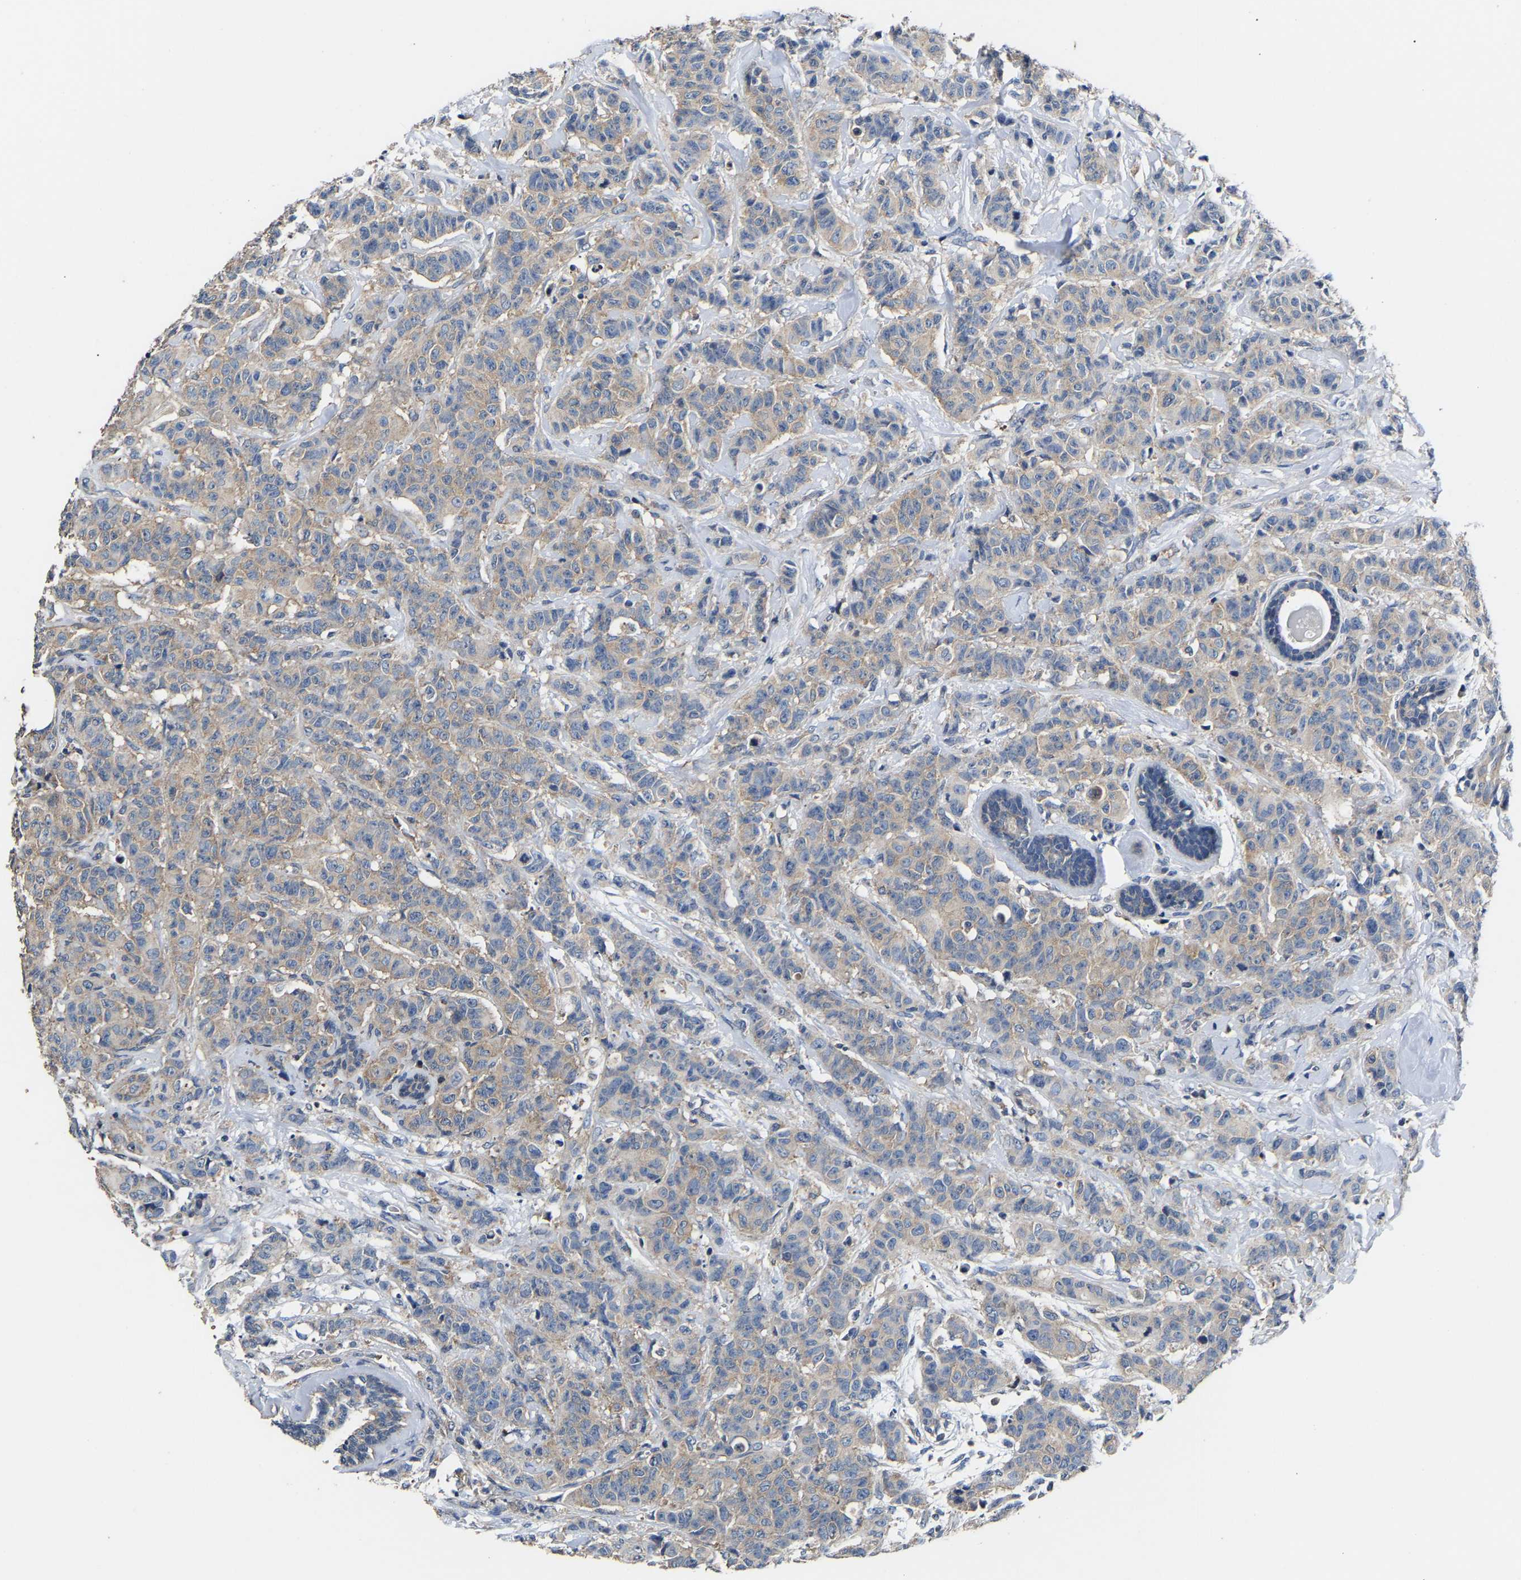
{"staining": {"intensity": "weak", "quantity": "25%-75%", "location": "cytoplasmic/membranous"}, "tissue": "breast cancer", "cell_type": "Tumor cells", "image_type": "cancer", "snomed": [{"axis": "morphology", "description": "Normal tissue, NOS"}, {"axis": "morphology", "description": "Duct carcinoma"}, {"axis": "topography", "description": "Breast"}], "caption": "IHC (DAB (3,3'-diaminobenzidine)) staining of human breast cancer demonstrates weak cytoplasmic/membranous protein positivity in approximately 25%-75% of tumor cells.", "gene": "AIMP2", "patient": {"sex": "female", "age": 40}}